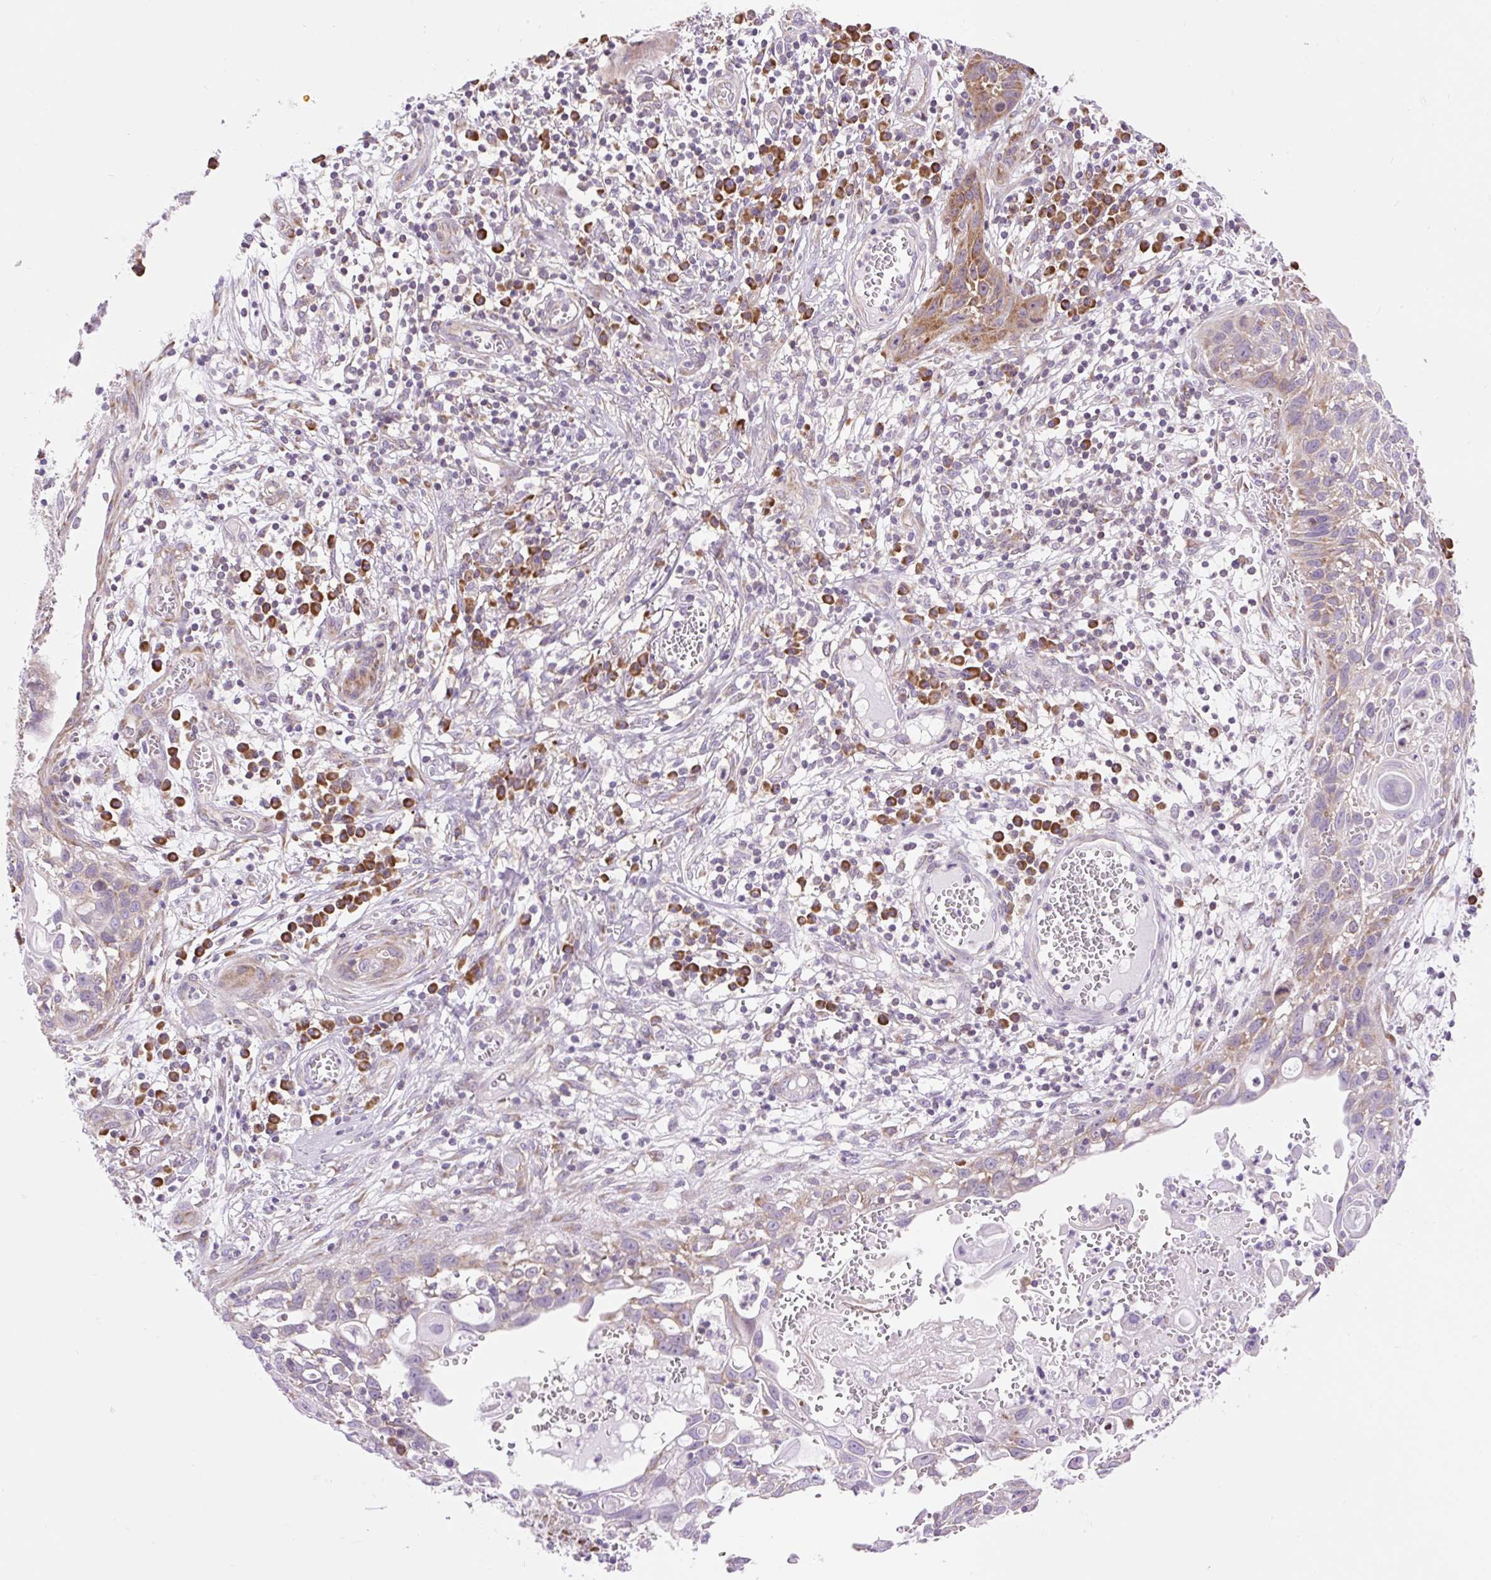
{"staining": {"intensity": "moderate", "quantity": "25%-75%", "location": "cytoplasmic/membranous"}, "tissue": "skin cancer", "cell_type": "Tumor cells", "image_type": "cancer", "snomed": [{"axis": "morphology", "description": "Squamous cell carcinoma, NOS"}, {"axis": "topography", "description": "Skin"}, {"axis": "topography", "description": "Vulva"}], "caption": "This photomicrograph reveals squamous cell carcinoma (skin) stained with immunohistochemistry (IHC) to label a protein in brown. The cytoplasmic/membranous of tumor cells show moderate positivity for the protein. Nuclei are counter-stained blue.", "gene": "GPR45", "patient": {"sex": "female", "age": 83}}